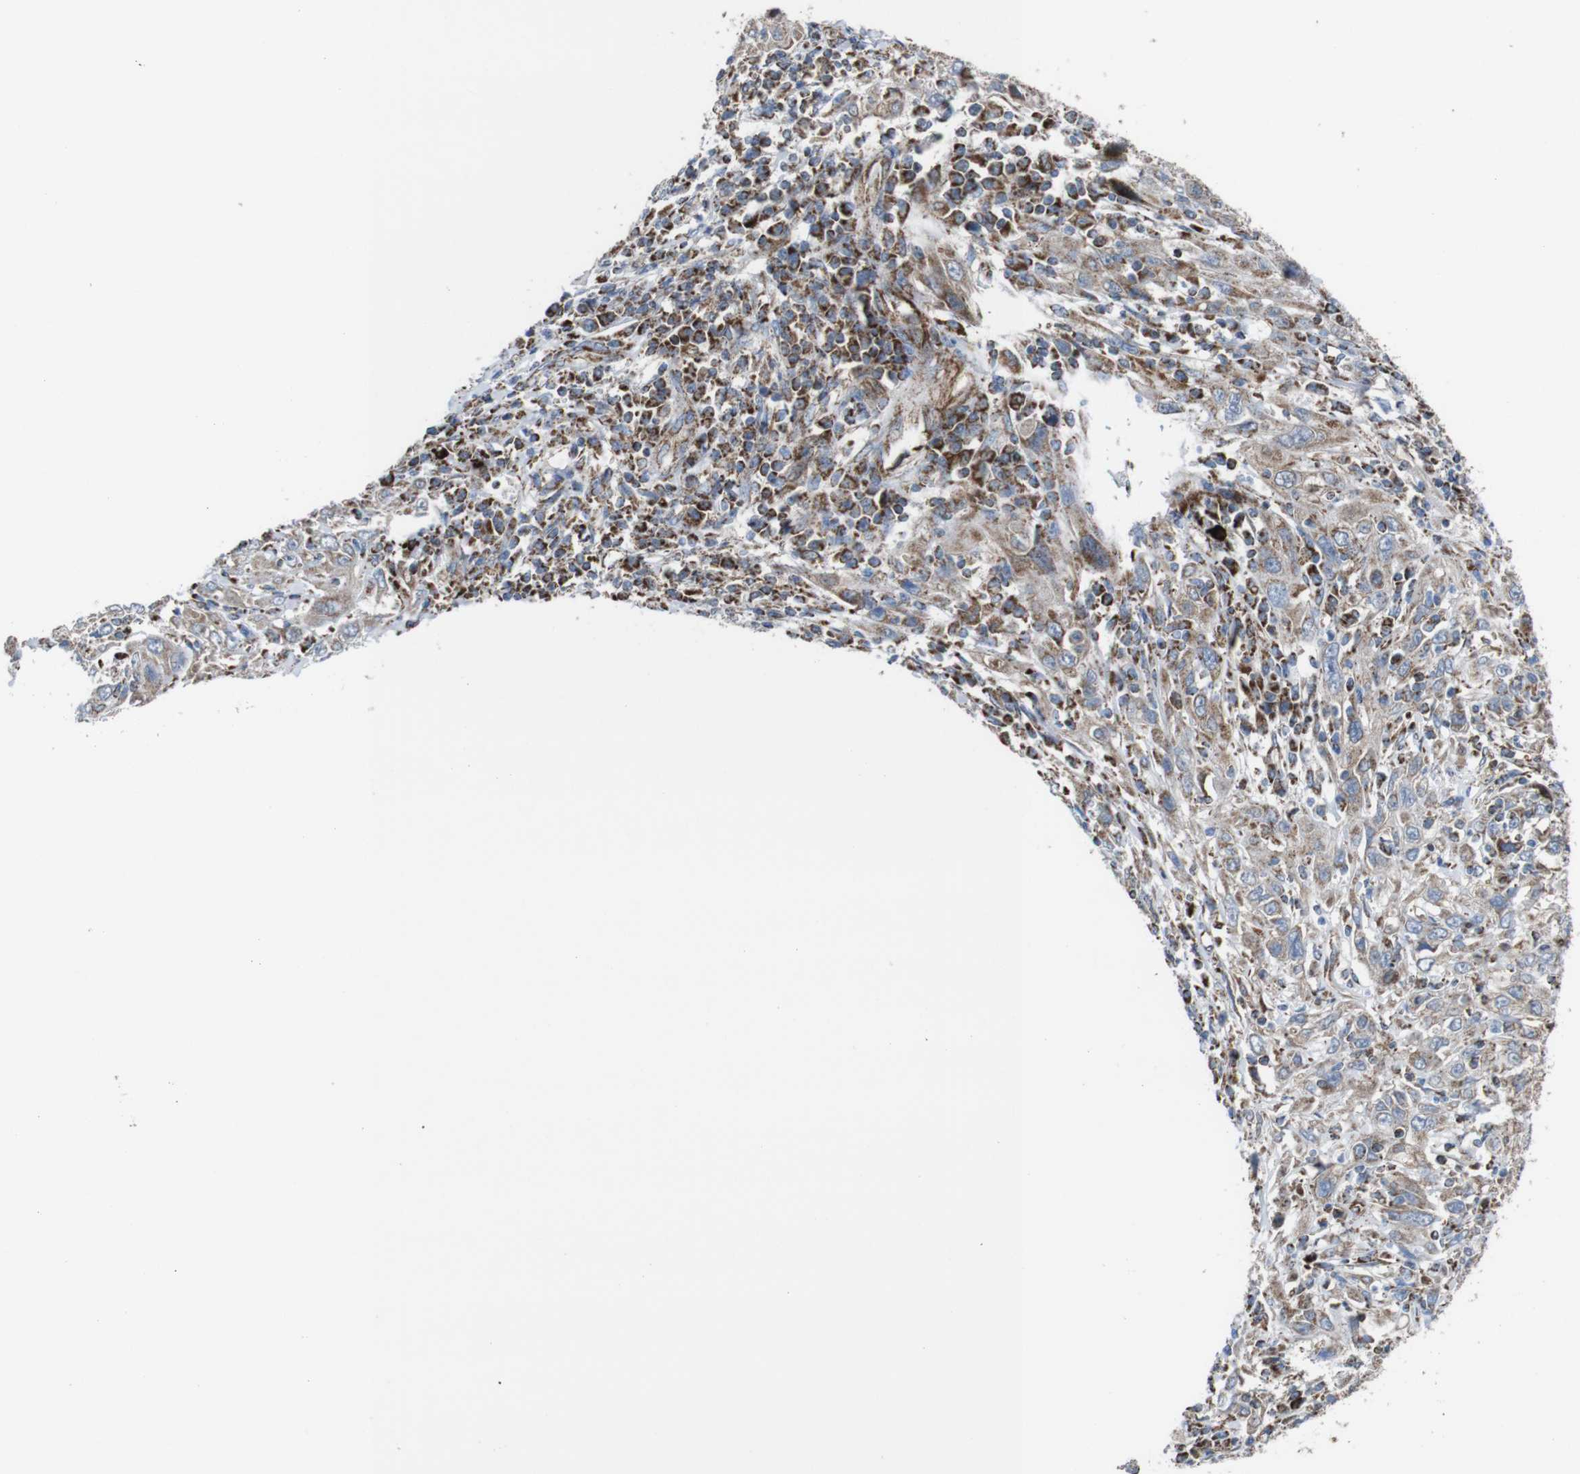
{"staining": {"intensity": "weak", "quantity": "<25%", "location": "cytoplasmic/membranous"}, "tissue": "cervical cancer", "cell_type": "Tumor cells", "image_type": "cancer", "snomed": [{"axis": "morphology", "description": "Squamous cell carcinoma, NOS"}, {"axis": "topography", "description": "Cervix"}], "caption": "Histopathology image shows no protein positivity in tumor cells of squamous cell carcinoma (cervical) tissue.", "gene": "HK1", "patient": {"sex": "female", "age": 46}}